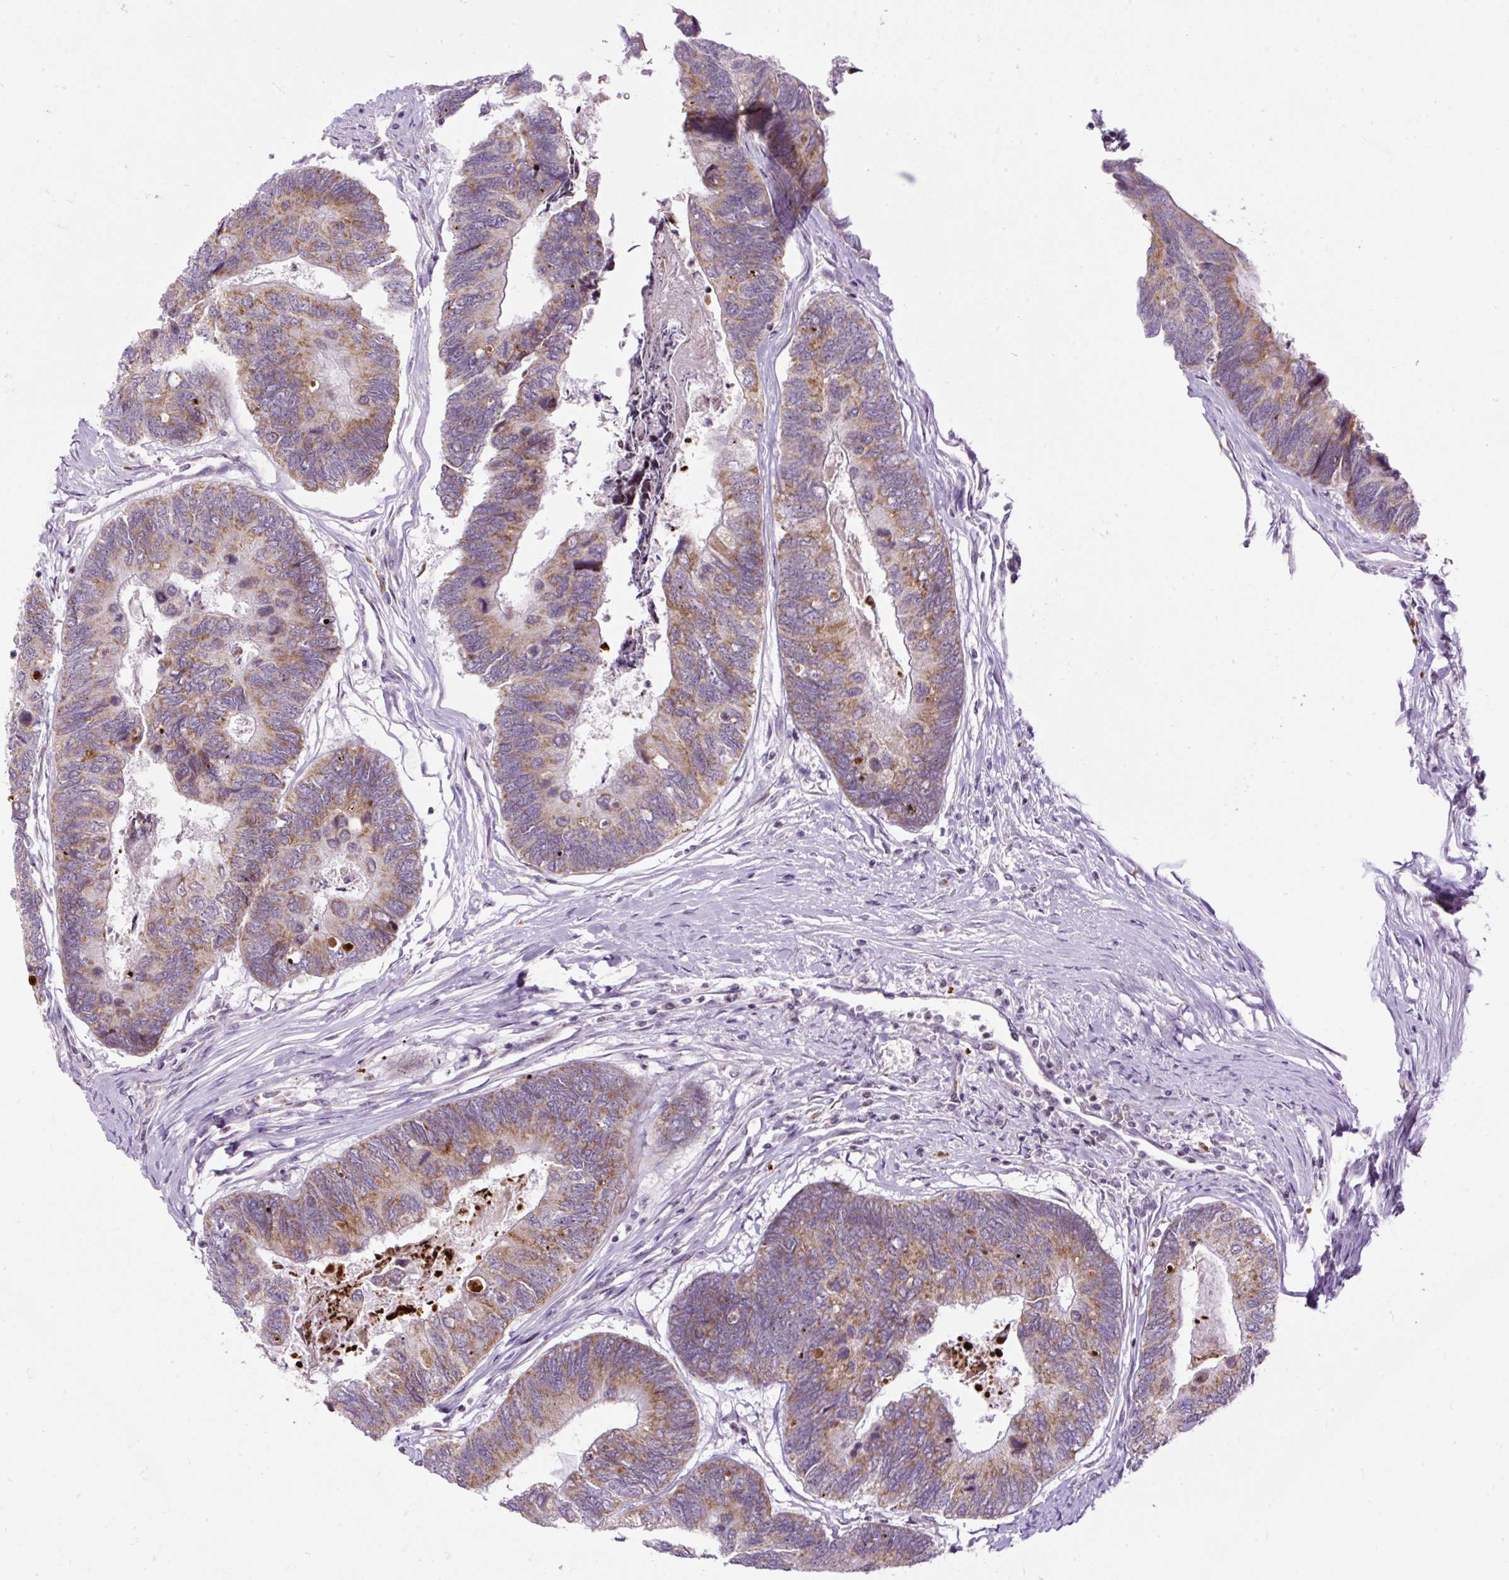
{"staining": {"intensity": "moderate", "quantity": ">75%", "location": "cytoplasmic/membranous"}, "tissue": "colorectal cancer", "cell_type": "Tumor cells", "image_type": "cancer", "snomed": [{"axis": "morphology", "description": "Adenocarcinoma, NOS"}, {"axis": "topography", "description": "Colon"}], "caption": "Colorectal adenocarcinoma tissue shows moderate cytoplasmic/membranous expression in about >75% of tumor cells Using DAB (brown) and hematoxylin (blue) stains, captured at high magnification using brightfield microscopy.", "gene": "FMC1", "patient": {"sex": "female", "age": 67}}